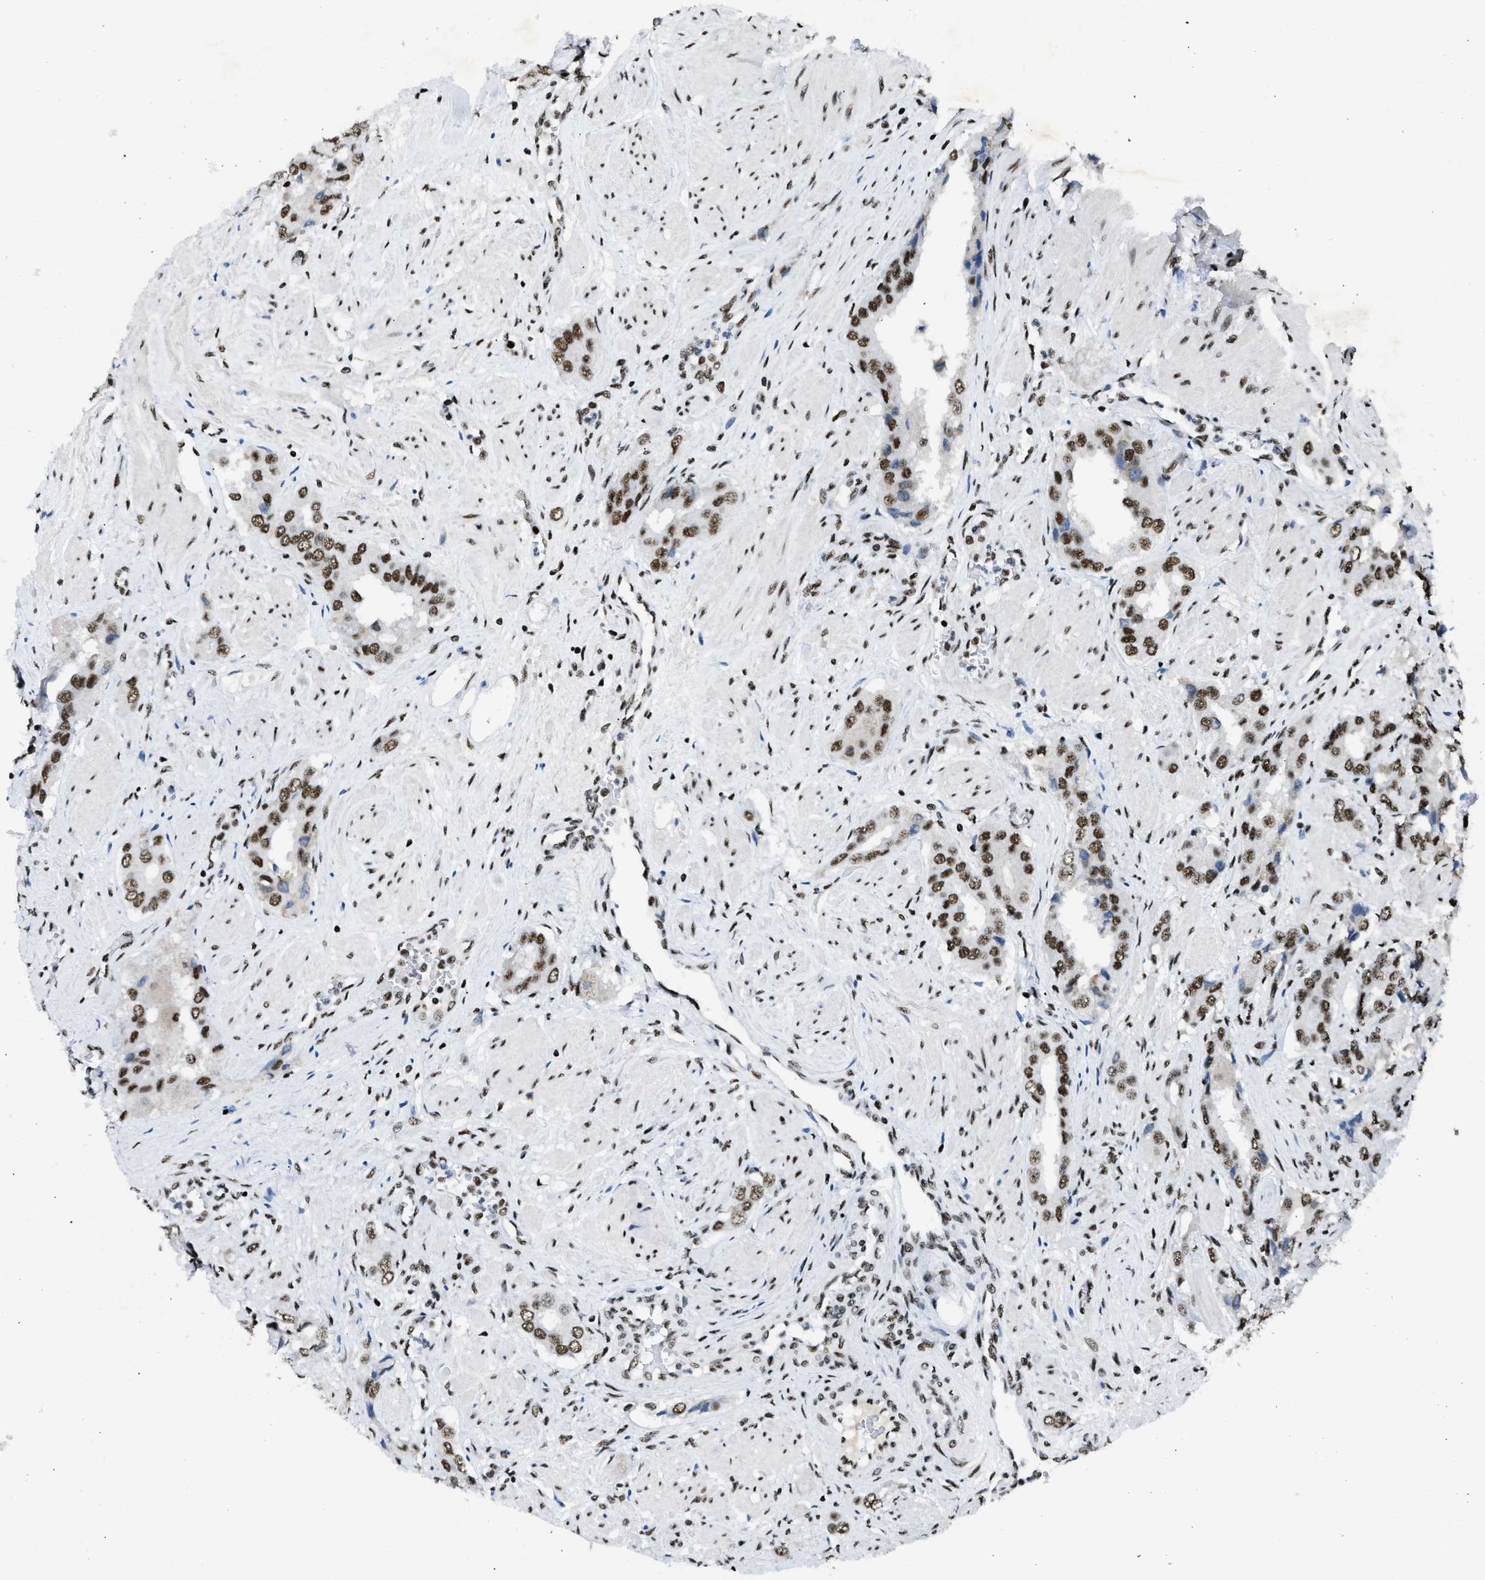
{"staining": {"intensity": "strong", "quantity": ">75%", "location": "nuclear"}, "tissue": "prostate cancer", "cell_type": "Tumor cells", "image_type": "cancer", "snomed": [{"axis": "morphology", "description": "Adenocarcinoma, High grade"}, {"axis": "topography", "description": "Prostate"}], "caption": "IHC staining of prostate adenocarcinoma (high-grade), which displays high levels of strong nuclear expression in about >75% of tumor cells indicating strong nuclear protein positivity. The staining was performed using DAB (3,3'-diaminobenzidine) (brown) for protein detection and nuclei were counterstained in hematoxylin (blue).", "gene": "SCAF4", "patient": {"sex": "male", "age": 52}}